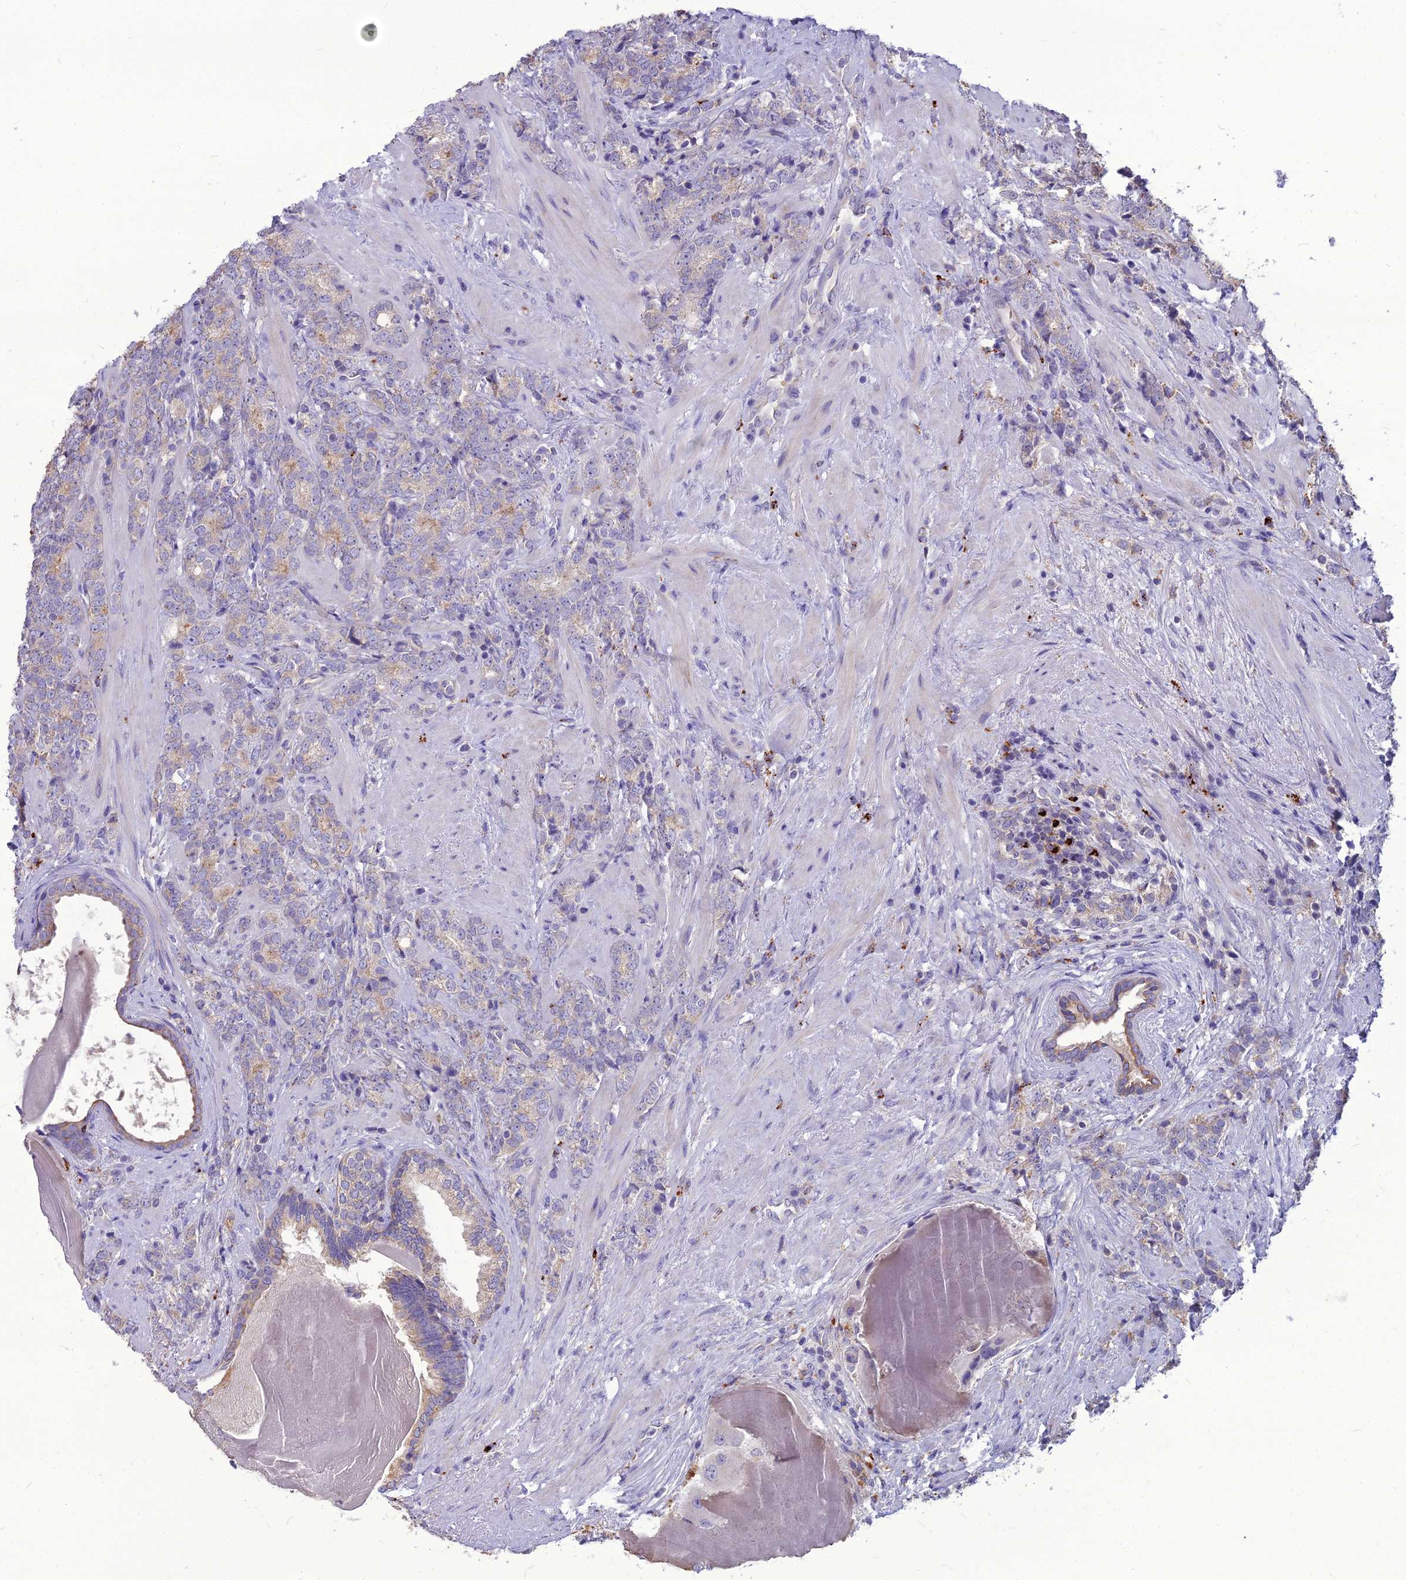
{"staining": {"intensity": "weak", "quantity": ">75%", "location": "cytoplasmic/membranous"}, "tissue": "prostate cancer", "cell_type": "Tumor cells", "image_type": "cancer", "snomed": [{"axis": "morphology", "description": "Adenocarcinoma, High grade"}, {"axis": "topography", "description": "Prostate"}], "caption": "This is a histology image of immunohistochemistry staining of adenocarcinoma (high-grade) (prostate), which shows weak expression in the cytoplasmic/membranous of tumor cells.", "gene": "PCED1B", "patient": {"sex": "male", "age": 64}}